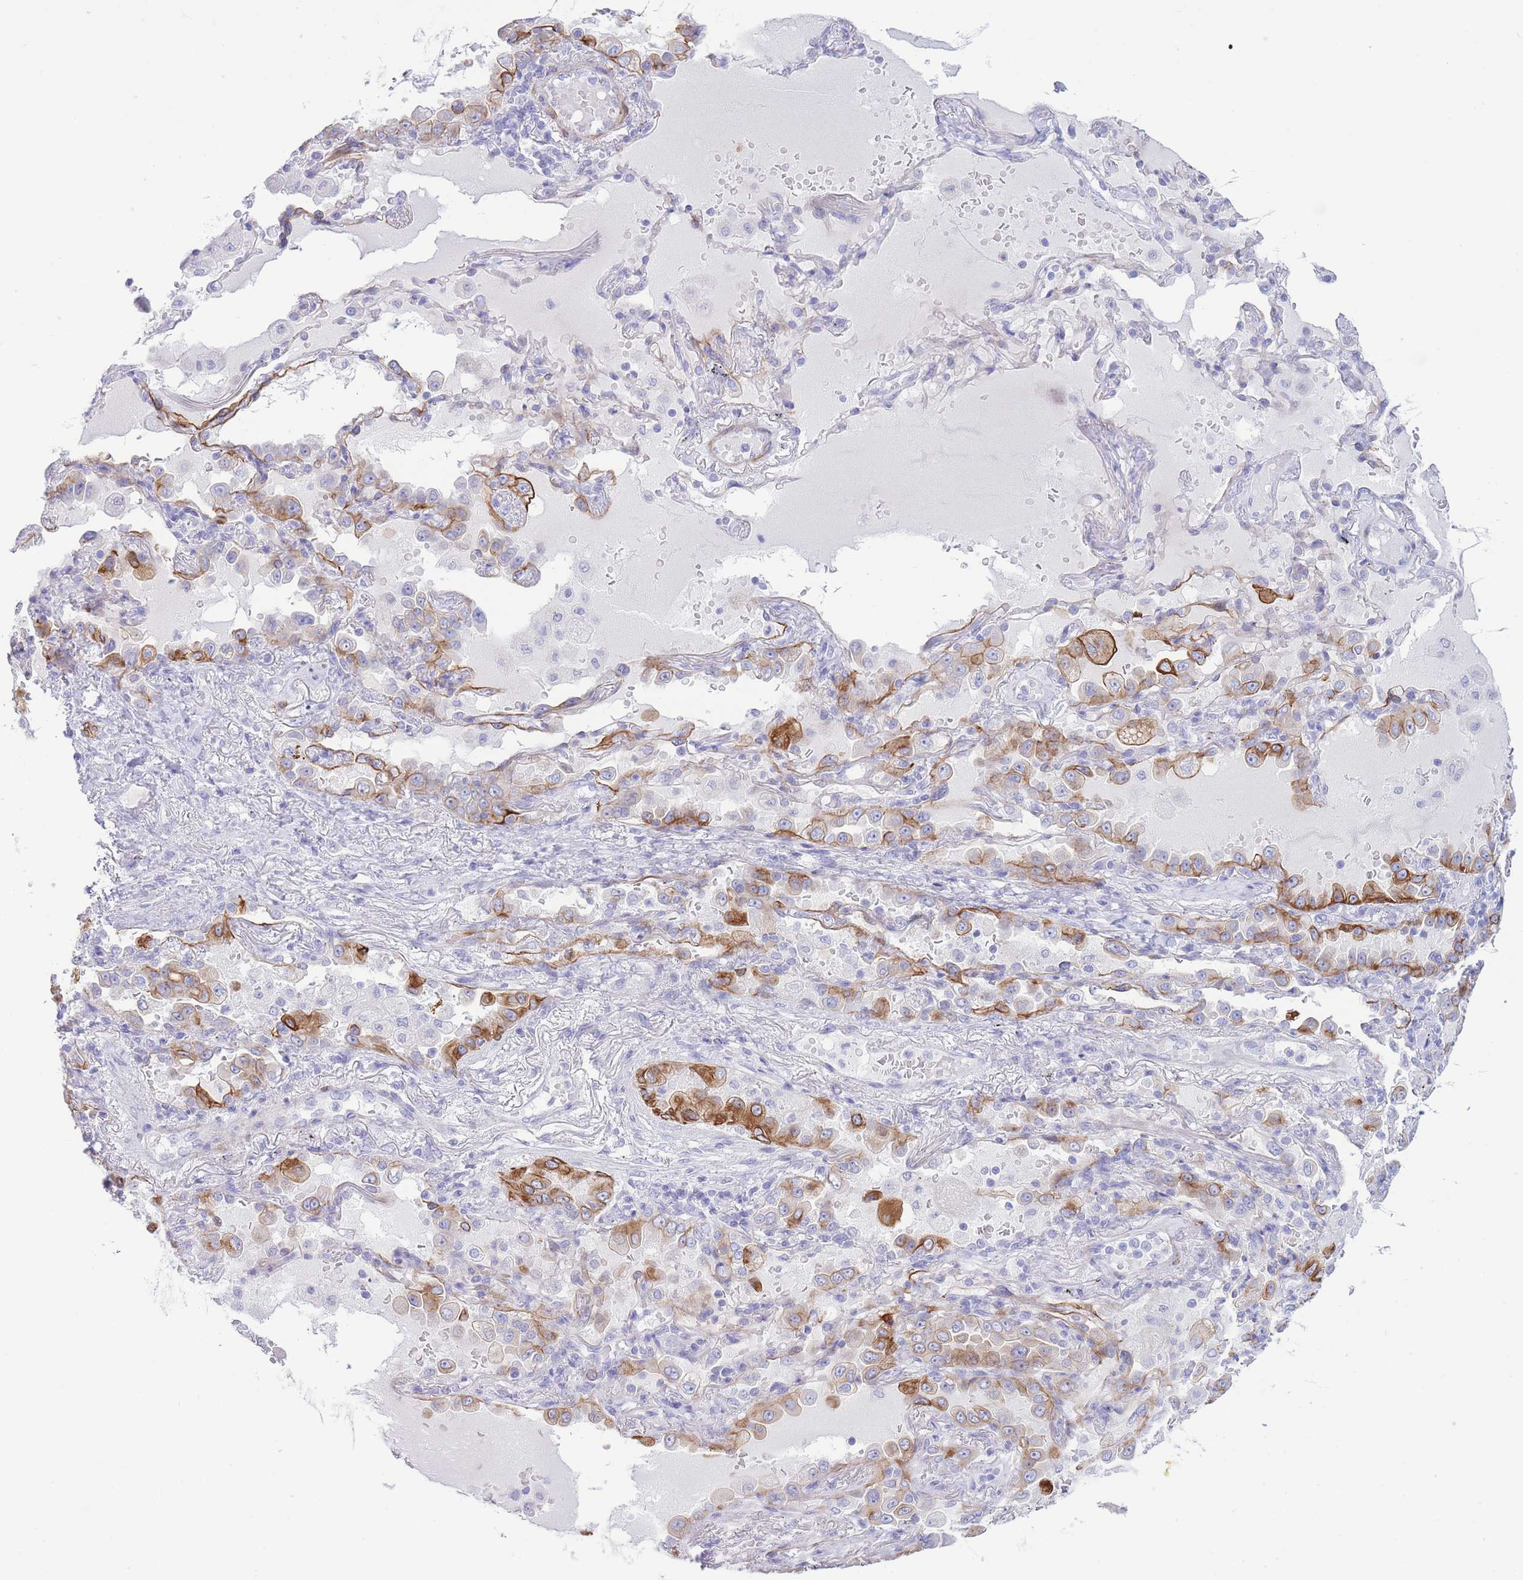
{"staining": {"intensity": "moderate", "quantity": ">75%", "location": "cytoplasmic/membranous"}, "tissue": "lung cancer", "cell_type": "Tumor cells", "image_type": "cancer", "snomed": [{"axis": "morphology", "description": "Squamous cell carcinoma, NOS"}, {"axis": "topography", "description": "Lung"}], "caption": "This is a histology image of immunohistochemistry staining of lung cancer, which shows moderate staining in the cytoplasmic/membranous of tumor cells.", "gene": "VWA8", "patient": {"sex": "male", "age": 74}}